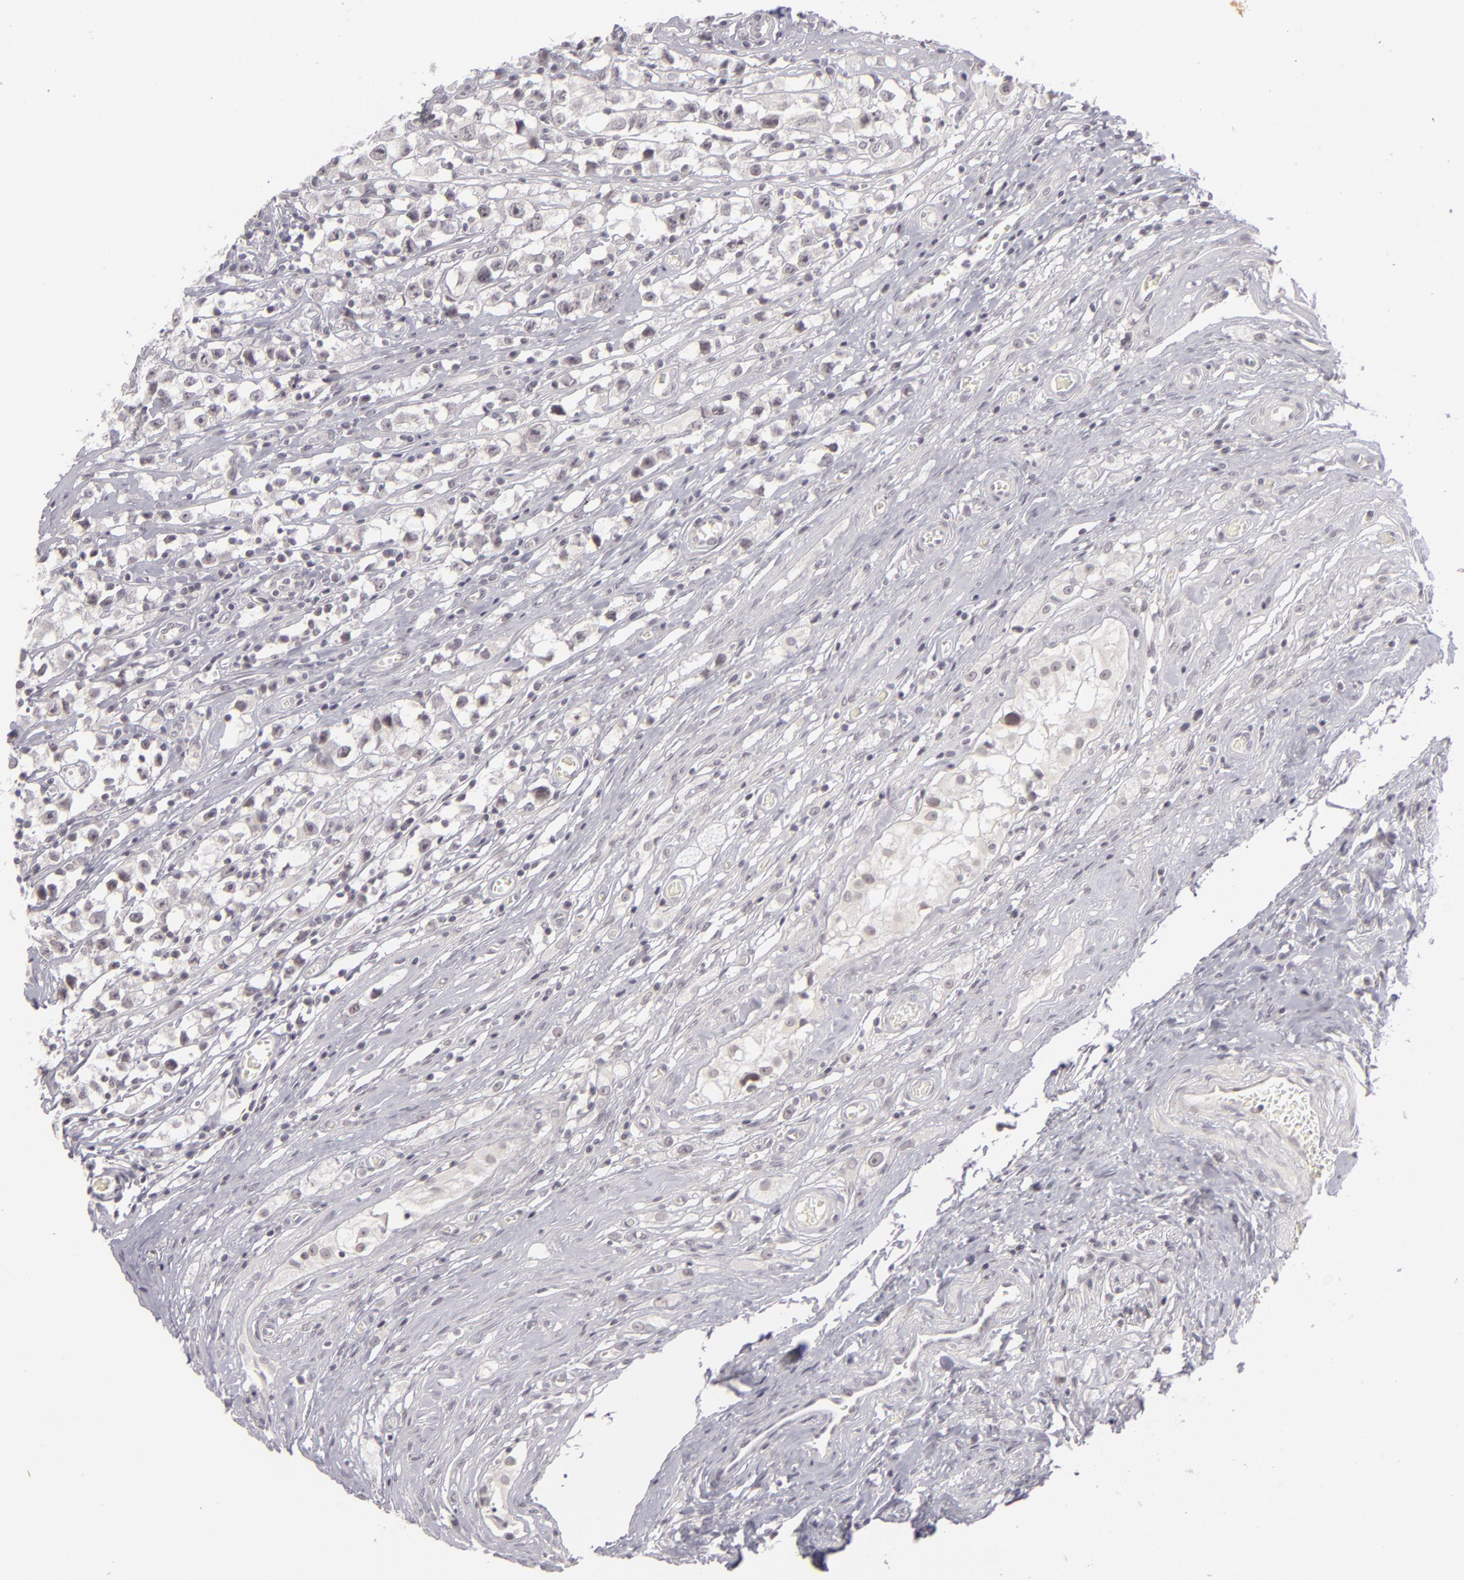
{"staining": {"intensity": "negative", "quantity": "none", "location": "none"}, "tissue": "testis cancer", "cell_type": "Tumor cells", "image_type": "cancer", "snomed": [{"axis": "morphology", "description": "Seminoma, NOS"}, {"axis": "topography", "description": "Testis"}], "caption": "Testis seminoma was stained to show a protein in brown. There is no significant expression in tumor cells. (DAB immunohistochemistry (IHC), high magnification).", "gene": "DLG3", "patient": {"sex": "male", "age": 35}}